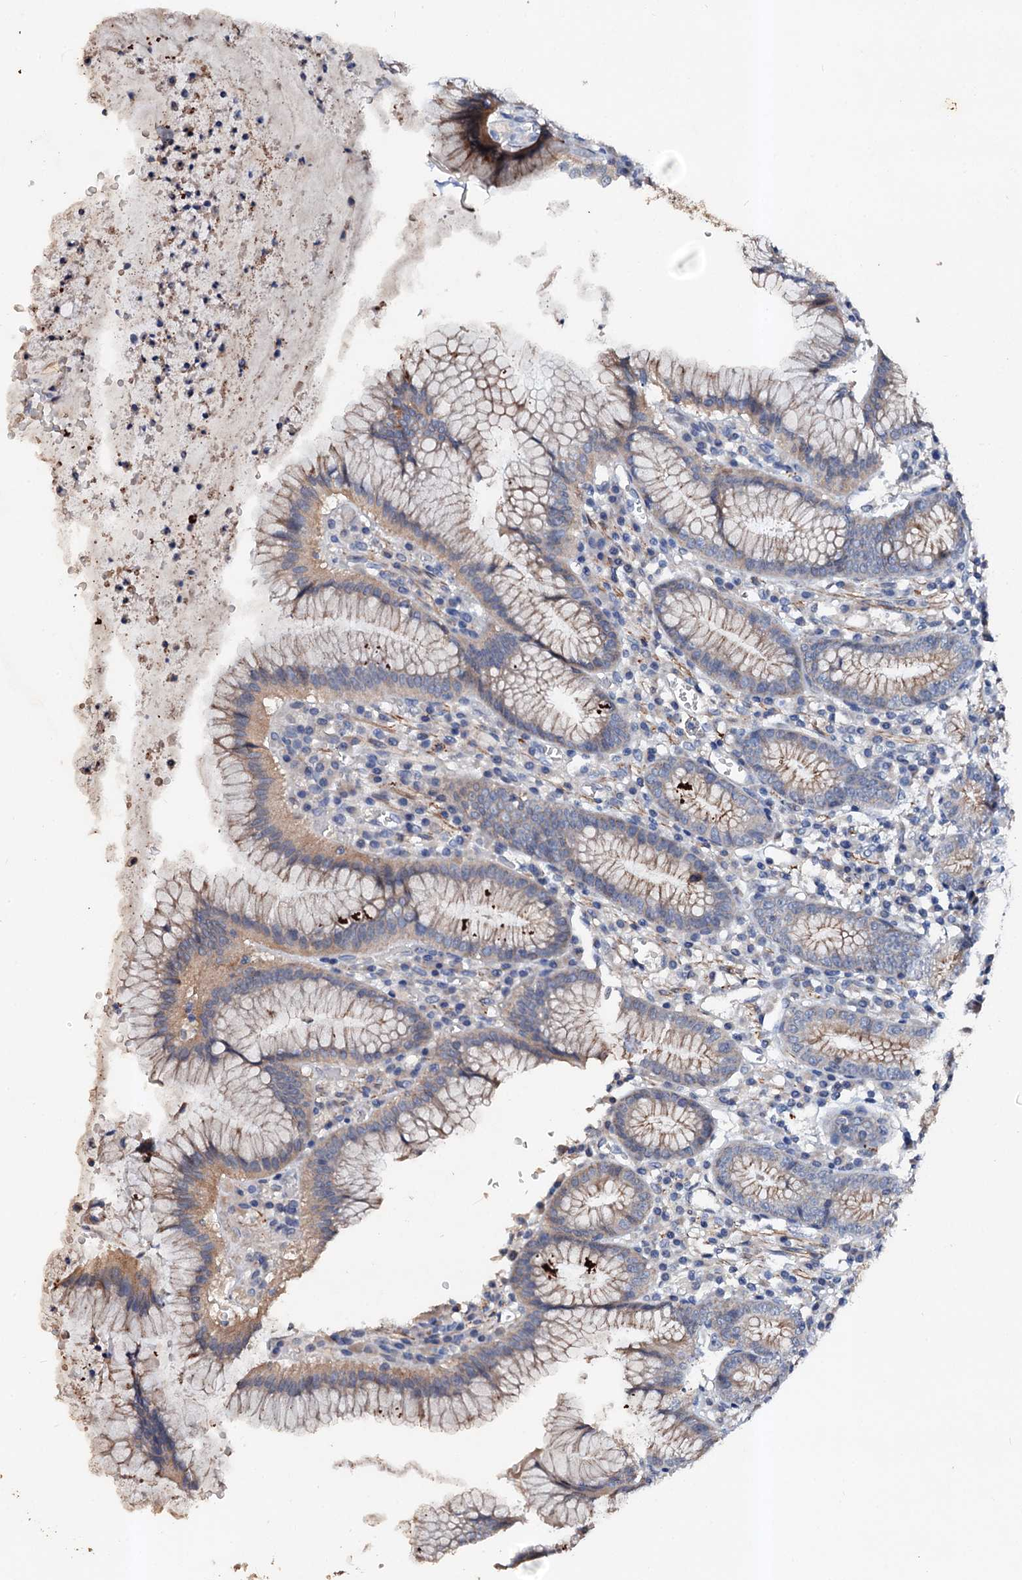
{"staining": {"intensity": "moderate", "quantity": "25%-75%", "location": "cytoplasmic/membranous"}, "tissue": "stomach", "cell_type": "Glandular cells", "image_type": "normal", "snomed": [{"axis": "morphology", "description": "Normal tissue, NOS"}, {"axis": "topography", "description": "Stomach"}], "caption": "Immunohistochemical staining of unremarkable human stomach displays medium levels of moderate cytoplasmic/membranous staining in approximately 25%-75% of glandular cells. (Brightfield microscopy of DAB IHC at high magnification).", "gene": "VPS36", "patient": {"sex": "male", "age": 55}}